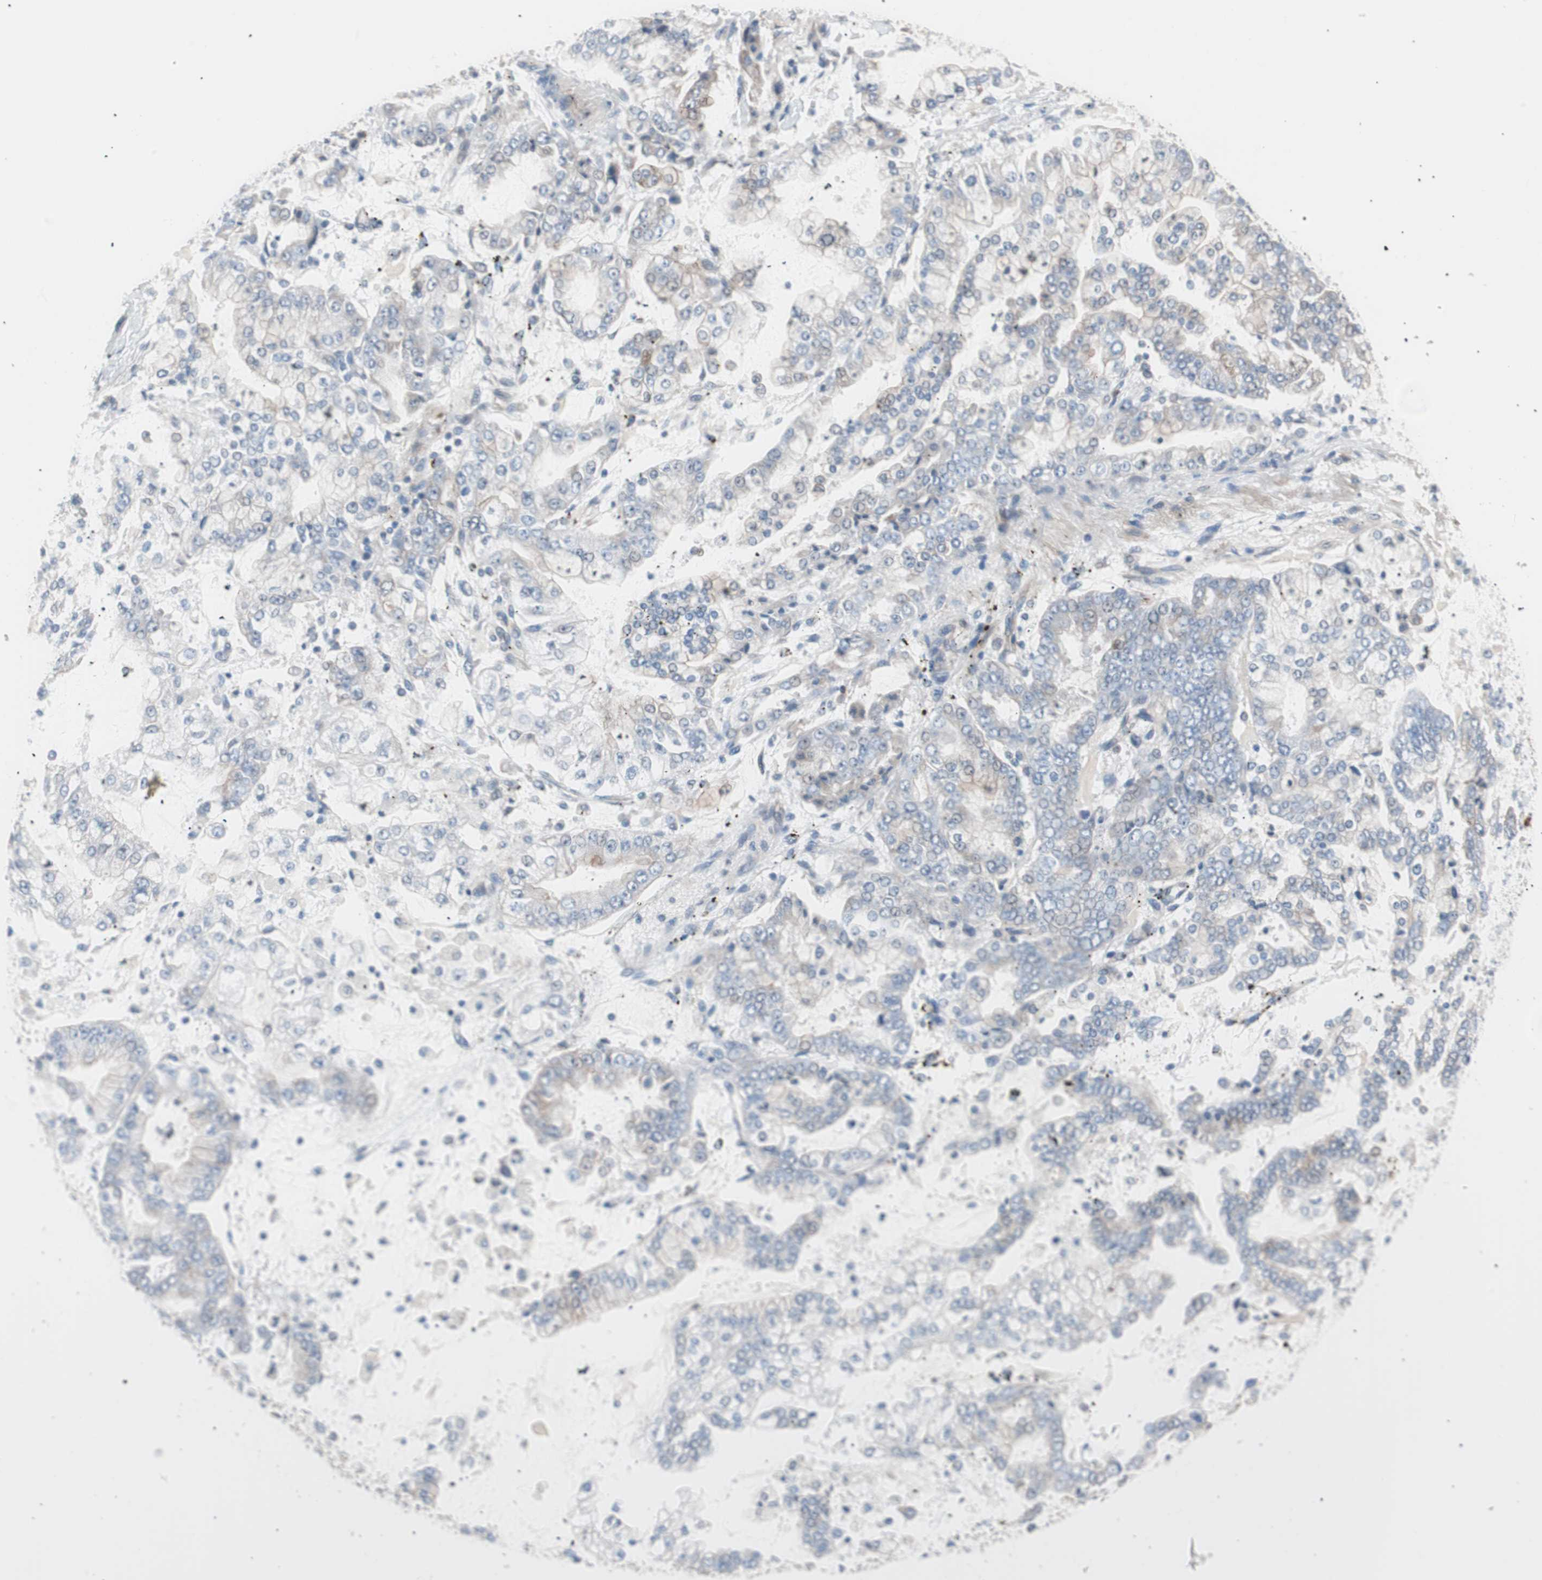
{"staining": {"intensity": "weak", "quantity": "<25%", "location": "cytoplasmic/membranous"}, "tissue": "stomach cancer", "cell_type": "Tumor cells", "image_type": "cancer", "snomed": [{"axis": "morphology", "description": "Adenocarcinoma, NOS"}, {"axis": "topography", "description": "Stomach"}], "caption": "The IHC image has no significant staining in tumor cells of stomach cancer tissue.", "gene": "SMG1", "patient": {"sex": "male", "age": 76}}